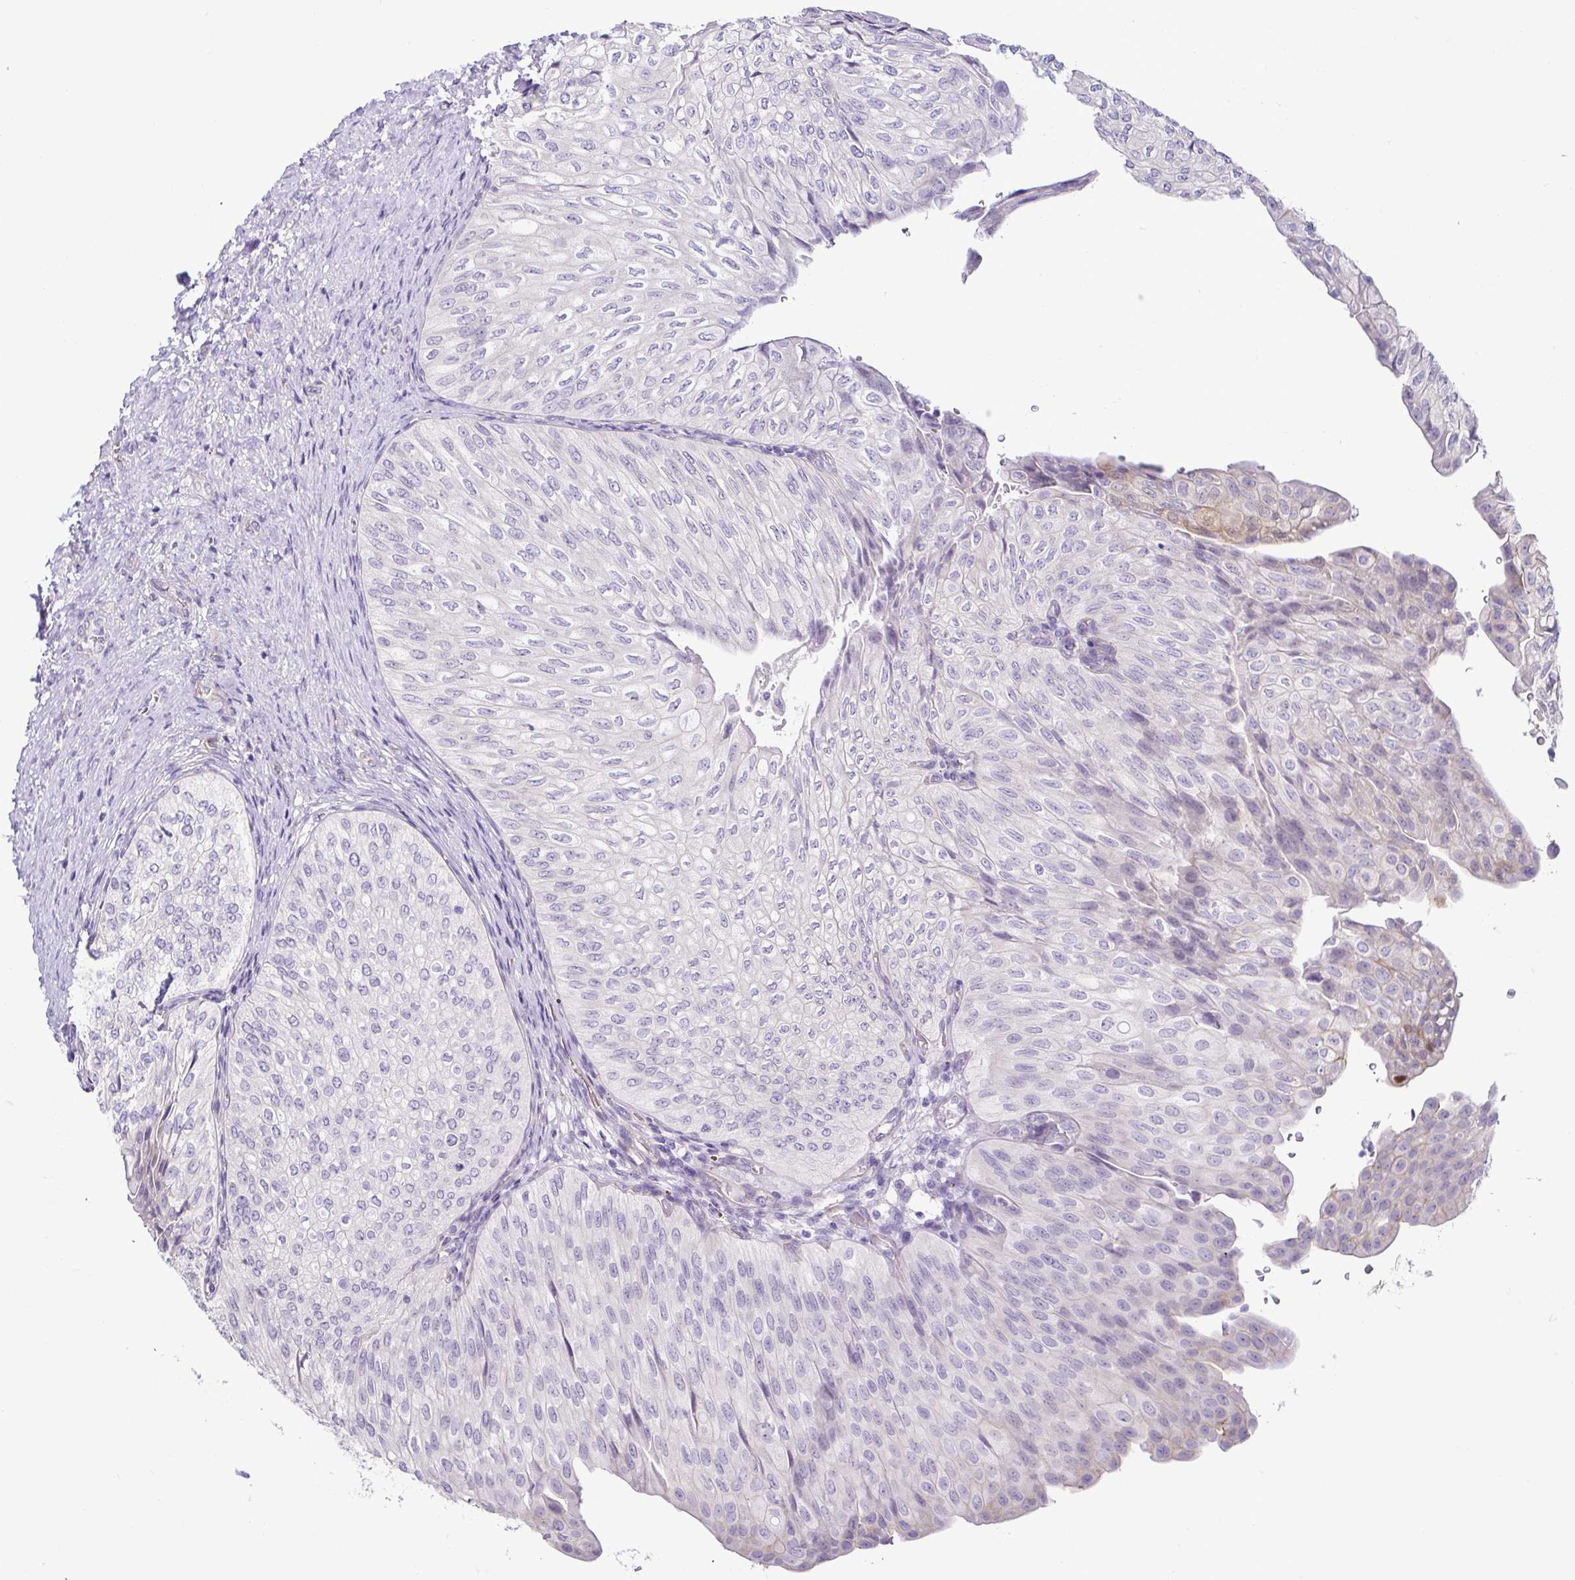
{"staining": {"intensity": "negative", "quantity": "none", "location": "none"}, "tissue": "urothelial cancer", "cell_type": "Tumor cells", "image_type": "cancer", "snomed": [{"axis": "morphology", "description": "Urothelial carcinoma, NOS"}, {"axis": "topography", "description": "Urinary bladder"}], "caption": "Tumor cells show no significant protein staining in transitional cell carcinoma.", "gene": "CASP14", "patient": {"sex": "male", "age": 62}}